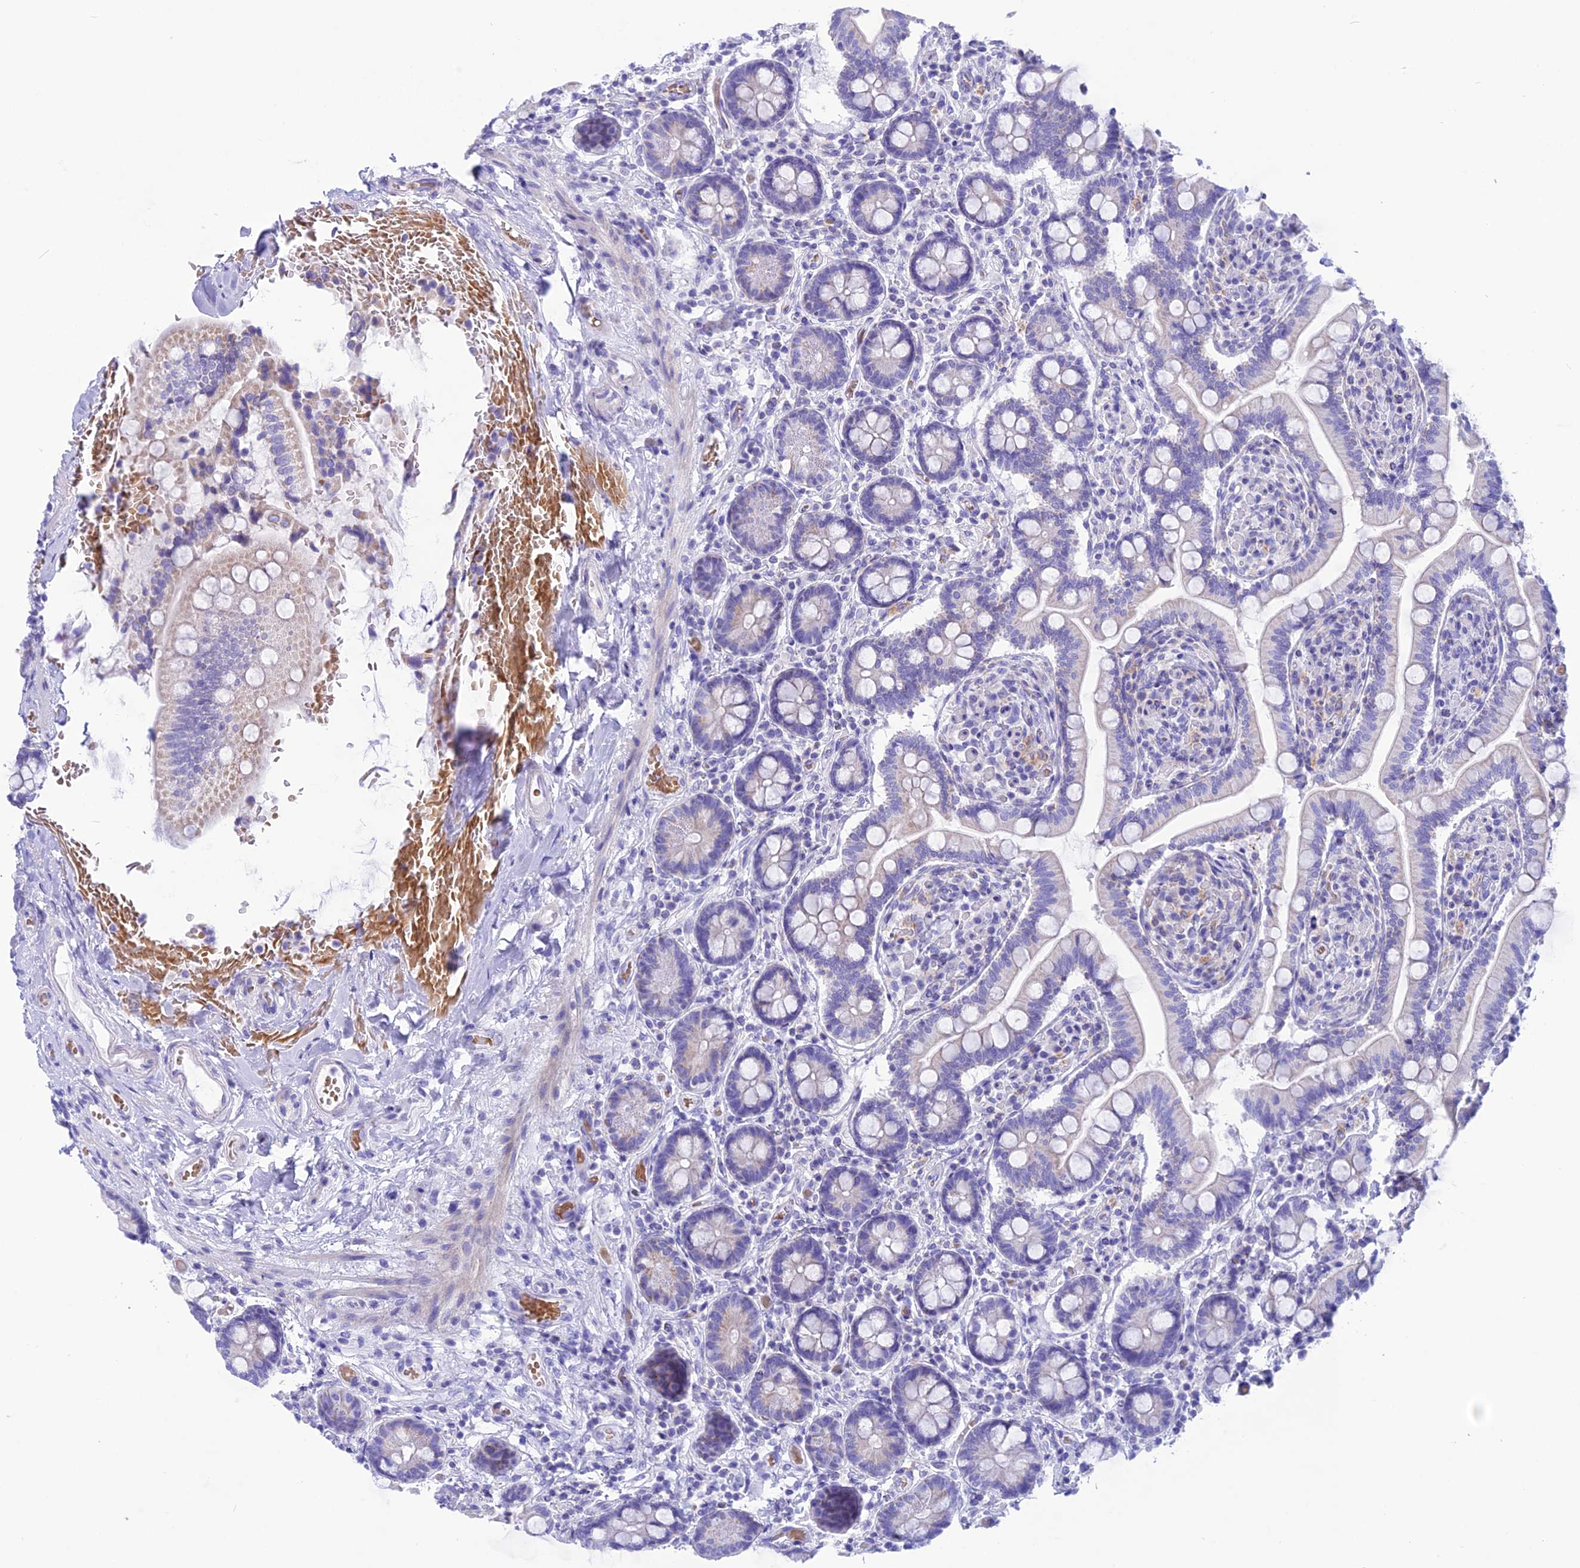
{"staining": {"intensity": "weak", "quantity": "<25%", "location": "cytoplasmic/membranous"}, "tissue": "small intestine", "cell_type": "Glandular cells", "image_type": "normal", "snomed": [{"axis": "morphology", "description": "Normal tissue, NOS"}, {"axis": "topography", "description": "Small intestine"}], "caption": "Small intestine was stained to show a protein in brown. There is no significant positivity in glandular cells. (Stains: DAB immunohistochemistry (IHC) with hematoxylin counter stain, Microscopy: brightfield microscopy at high magnification).", "gene": "GLYATL1B", "patient": {"sex": "female", "age": 64}}